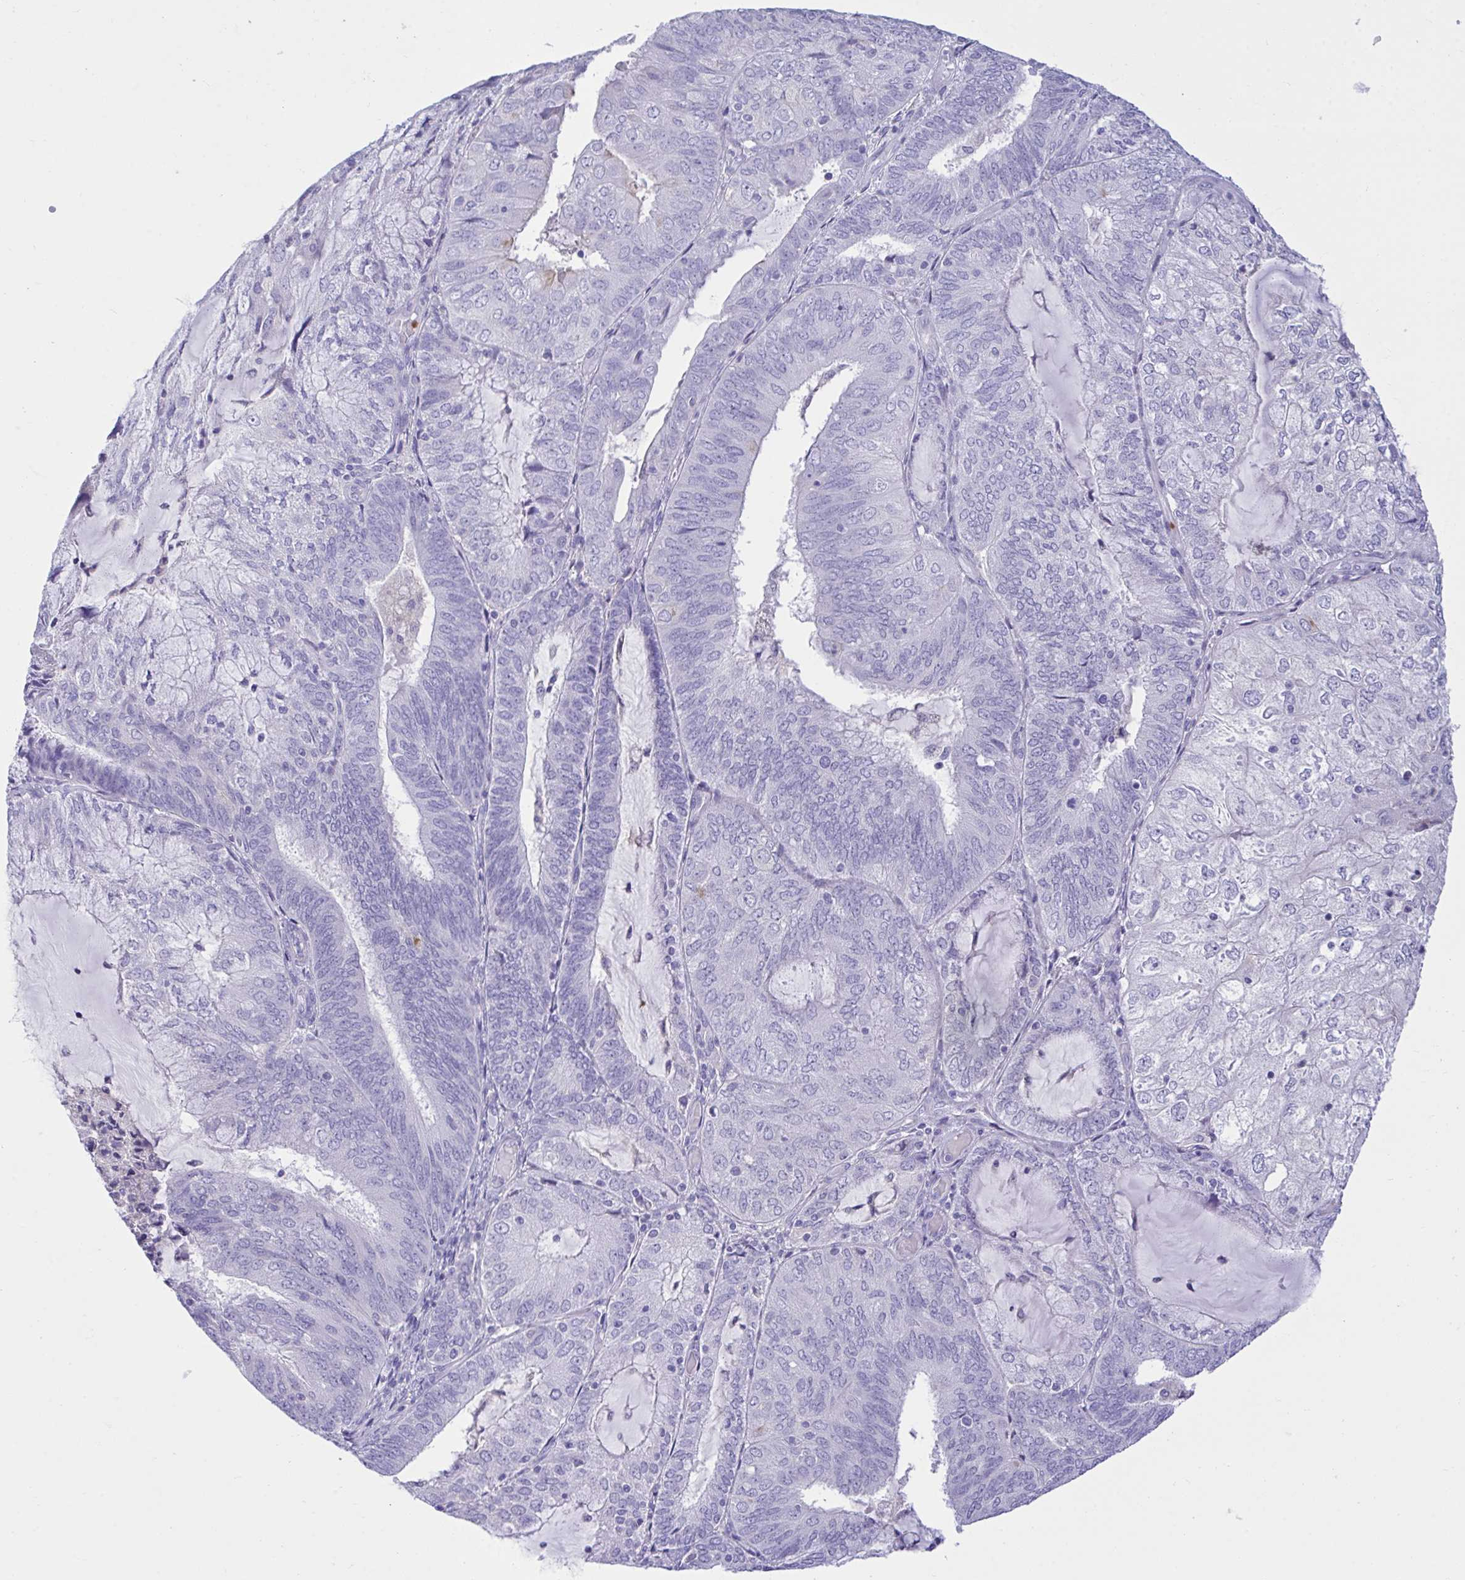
{"staining": {"intensity": "negative", "quantity": "none", "location": "none"}, "tissue": "endometrial cancer", "cell_type": "Tumor cells", "image_type": "cancer", "snomed": [{"axis": "morphology", "description": "Adenocarcinoma, NOS"}, {"axis": "topography", "description": "Endometrium"}], "caption": "High magnification brightfield microscopy of endometrial cancer (adenocarcinoma) stained with DAB (brown) and counterstained with hematoxylin (blue): tumor cells show no significant staining. (DAB IHC with hematoxylin counter stain).", "gene": "PLEKHH1", "patient": {"sex": "female", "age": 81}}